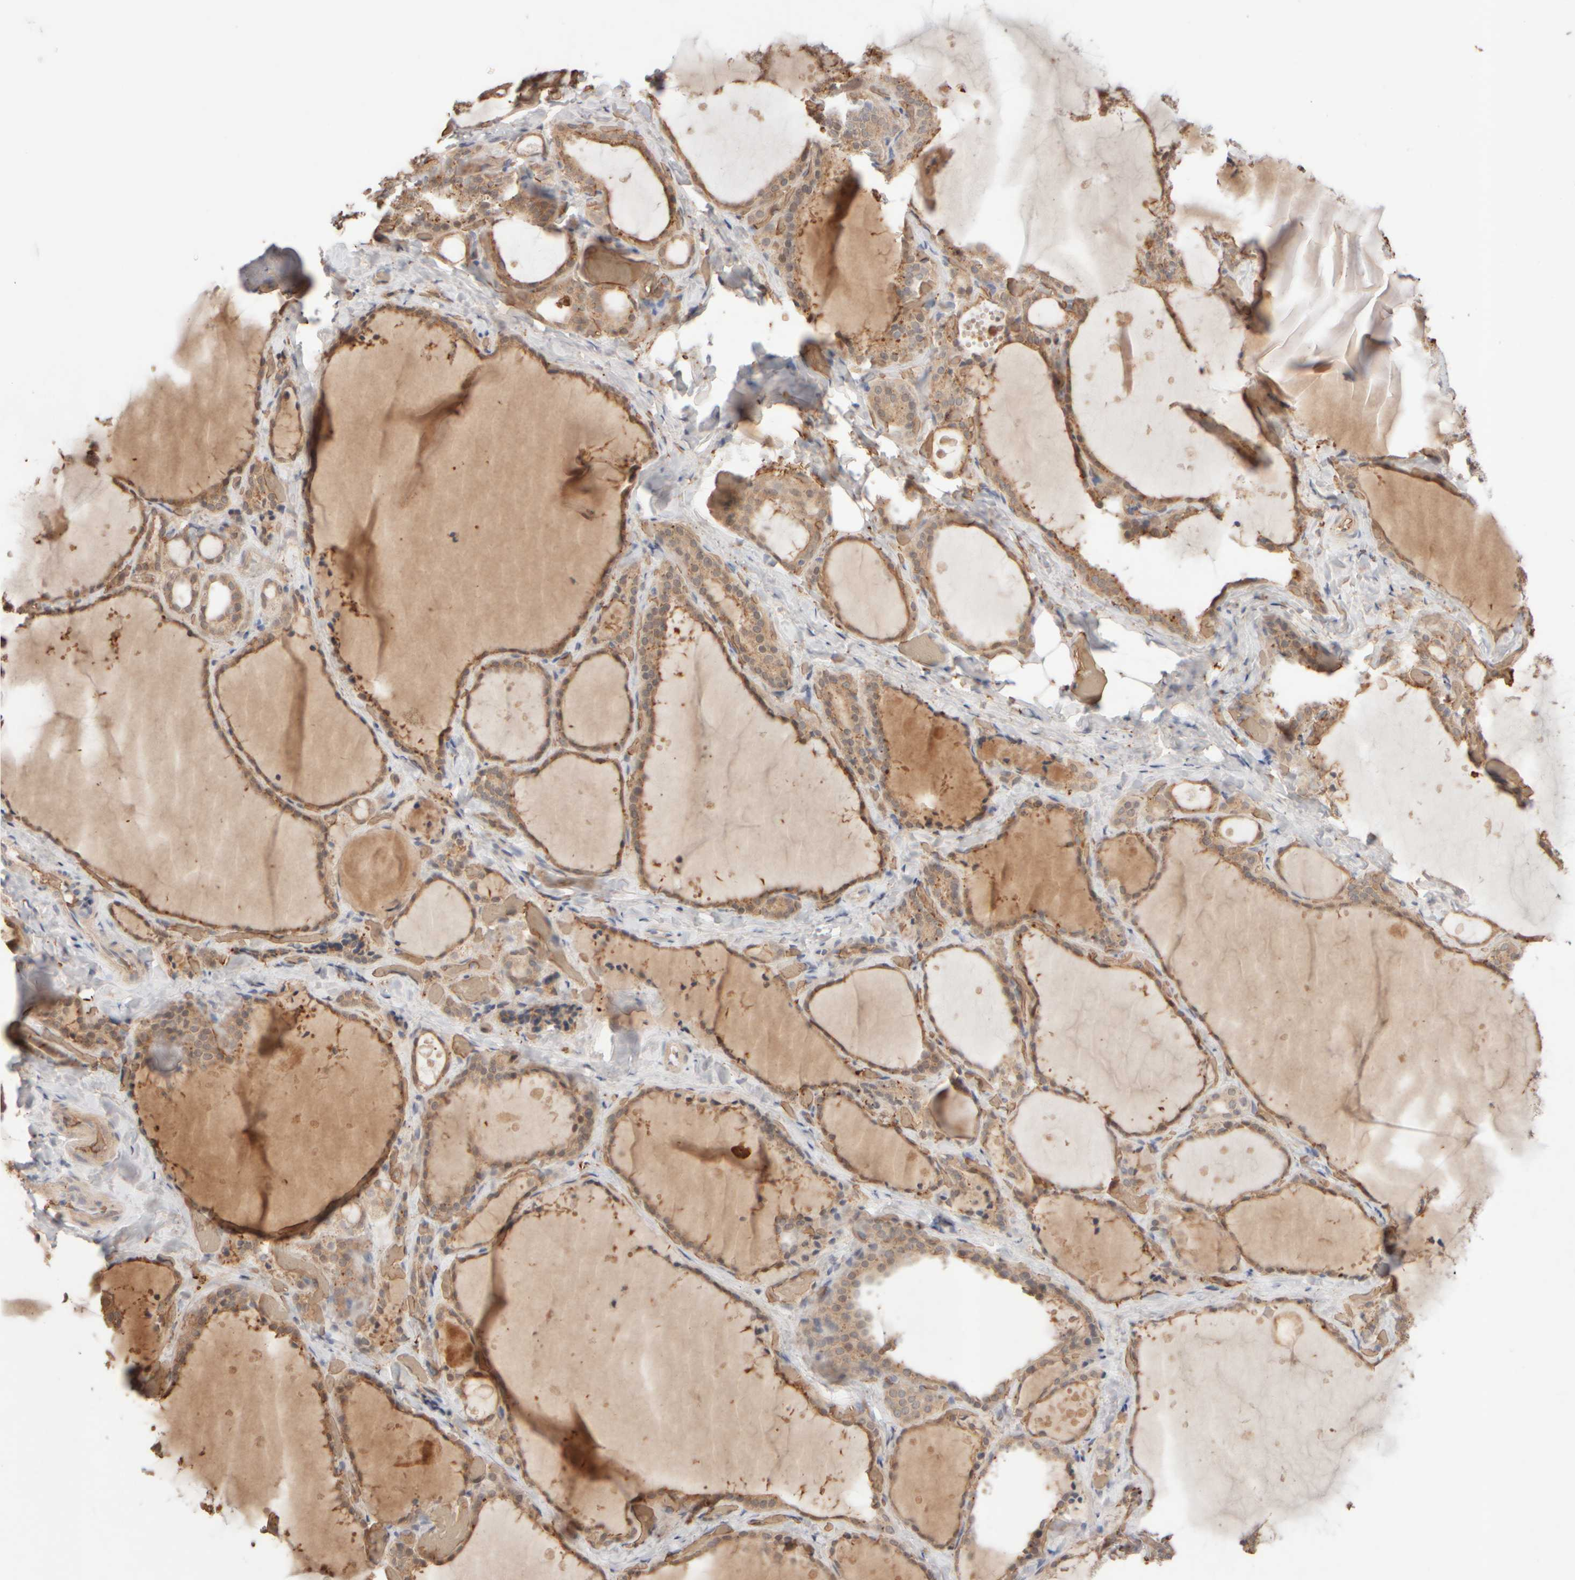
{"staining": {"intensity": "moderate", "quantity": ">75%", "location": "cytoplasmic/membranous"}, "tissue": "thyroid gland", "cell_type": "Glandular cells", "image_type": "normal", "snomed": [{"axis": "morphology", "description": "Normal tissue, NOS"}, {"axis": "topography", "description": "Thyroid gland"}], "caption": "Thyroid gland stained with DAB immunohistochemistry exhibits medium levels of moderate cytoplasmic/membranous expression in about >75% of glandular cells.", "gene": "MST1", "patient": {"sex": "female", "age": 44}}